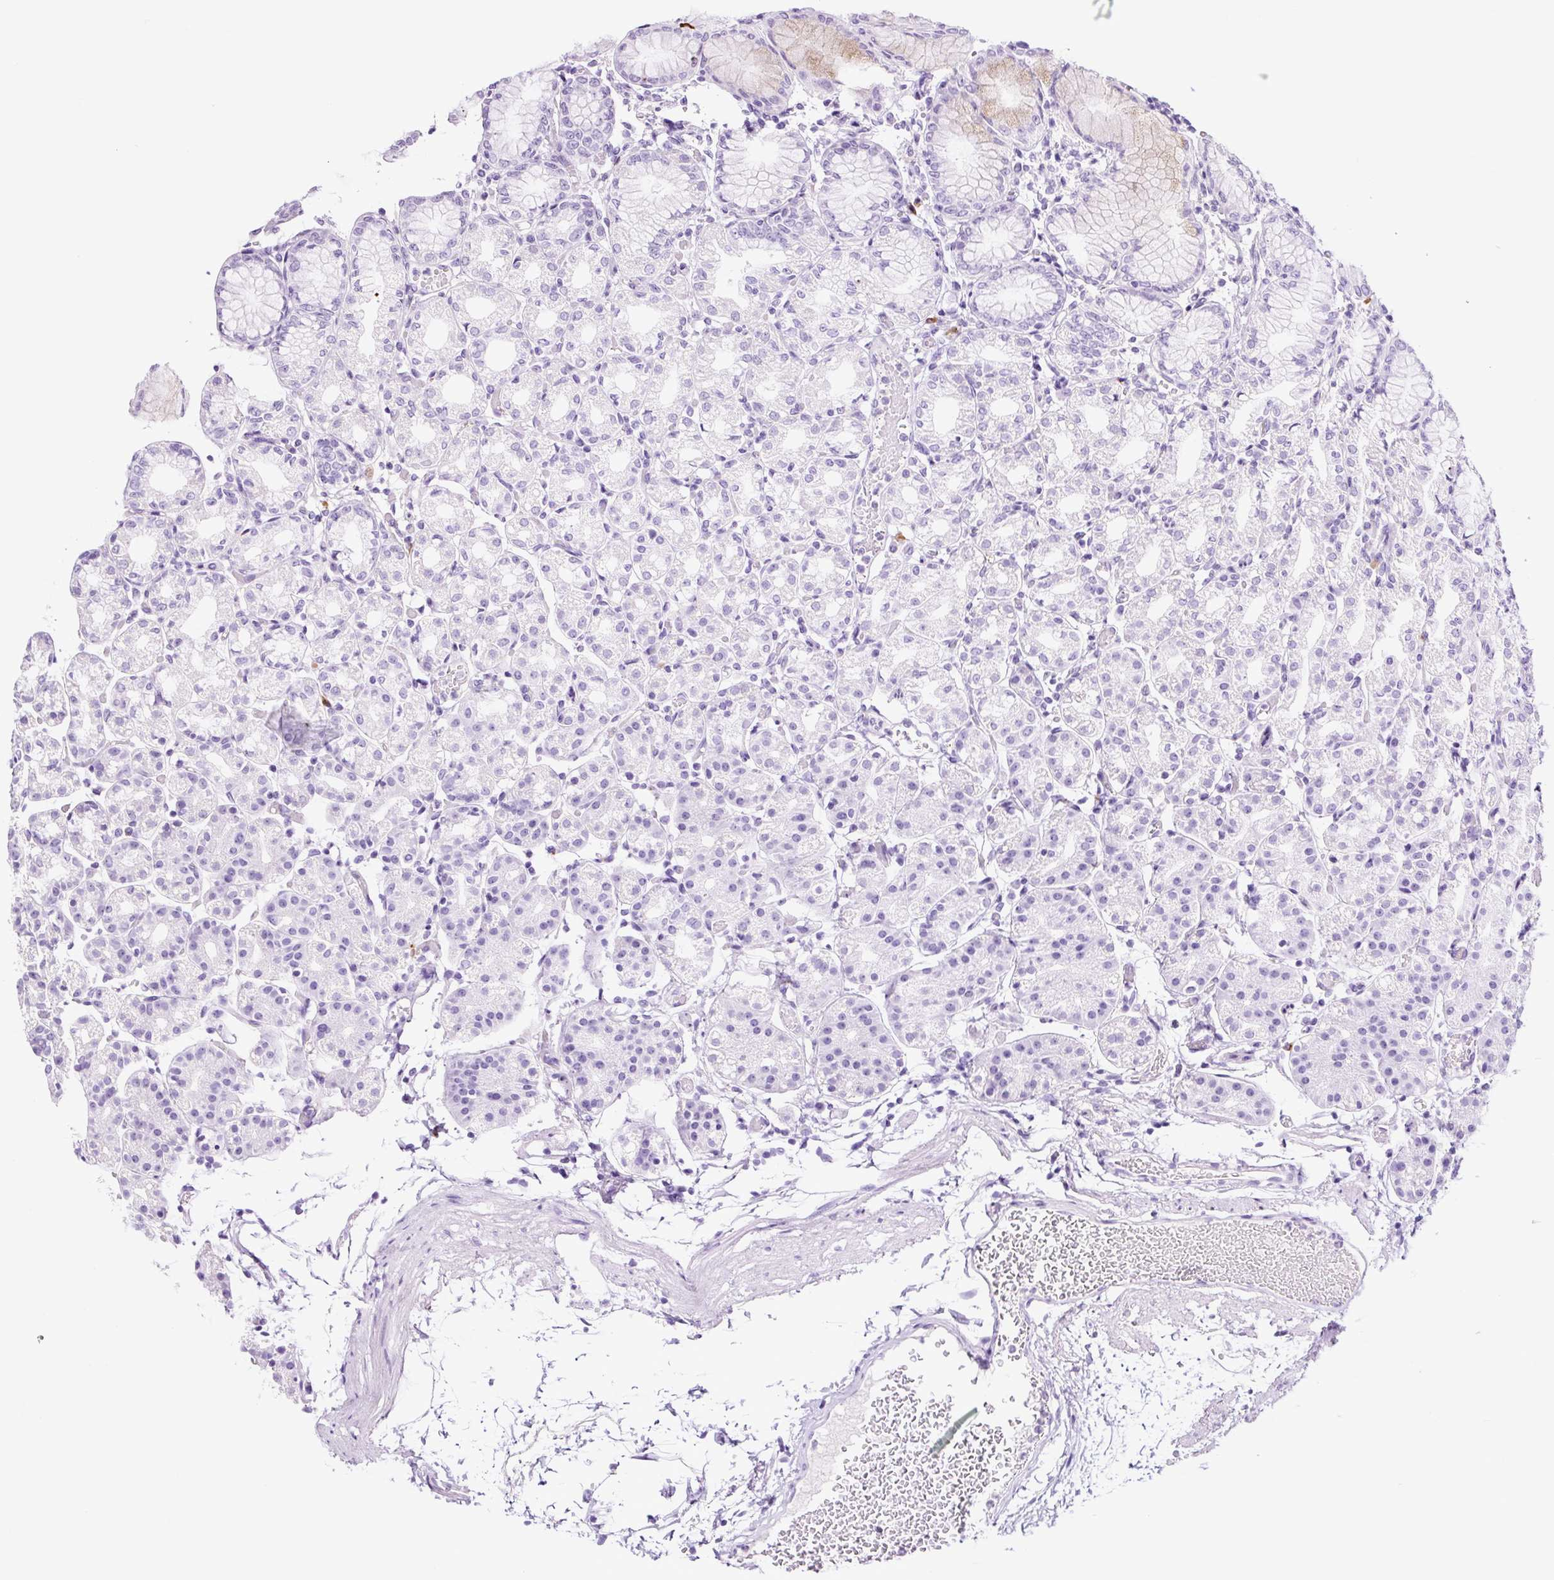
{"staining": {"intensity": "negative", "quantity": "none", "location": "none"}, "tissue": "stomach", "cell_type": "Glandular cells", "image_type": "normal", "snomed": [{"axis": "morphology", "description": "Normal tissue, NOS"}, {"axis": "topography", "description": "Stomach"}], "caption": "Image shows no protein staining in glandular cells of unremarkable stomach. (DAB immunohistochemistry (IHC), high magnification).", "gene": "RNF212B", "patient": {"sex": "female", "age": 57}}